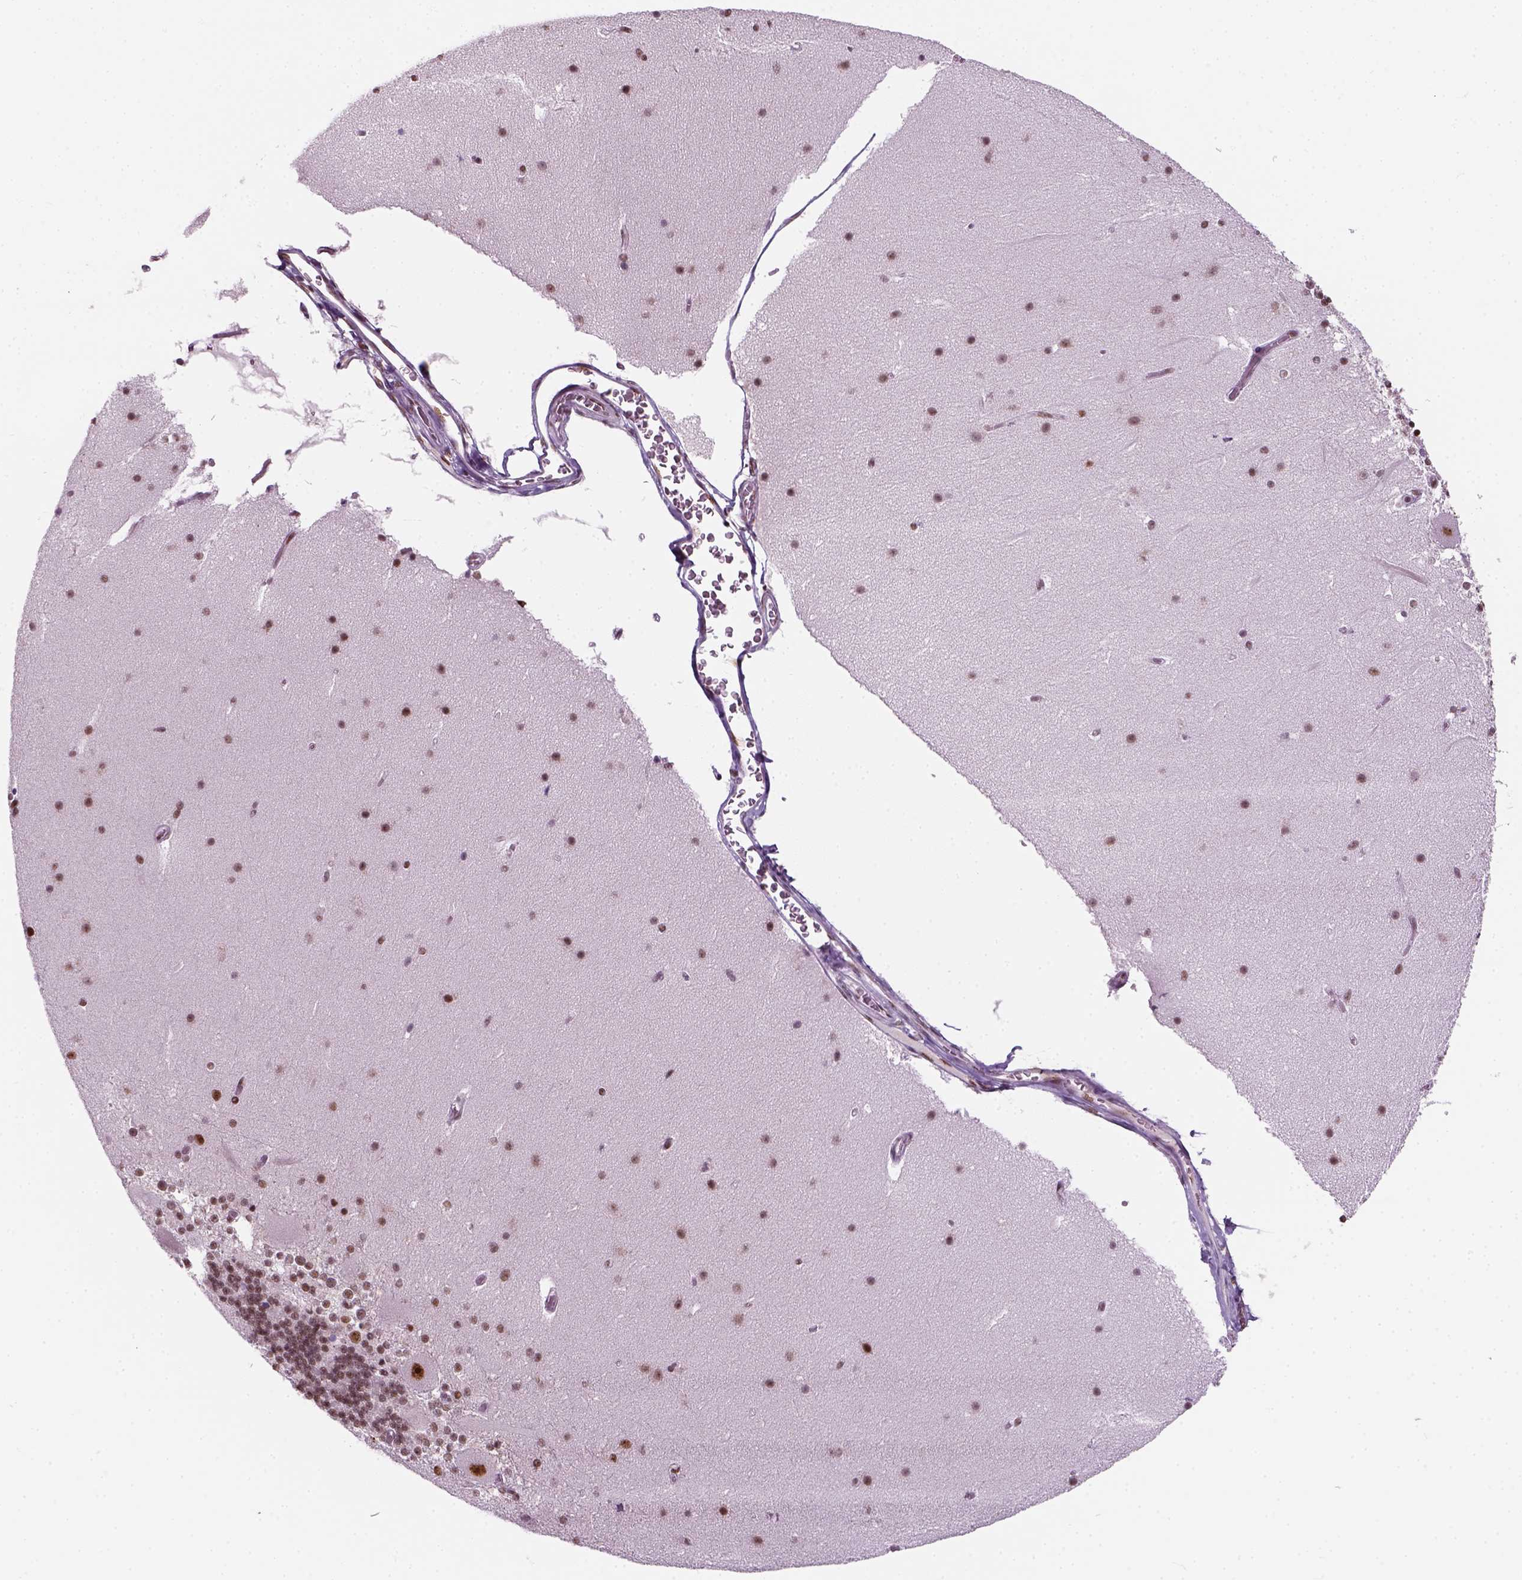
{"staining": {"intensity": "weak", "quantity": ">75%", "location": "nuclear"}, "tissue": "cerebellum", "cell_type": "Cells in granular layer", "image_type": "normal", "snomed": [{"axis": "morphology", "description": "Normal tissue, NOS"}, {"axis": "topography", "description": "Cerebellum"}], "caption": "Immunohistochemical staining of benign cerebellum reveals >75% levels of weak nuclear protein staining in approximately >75% of cells in granular layer.", "gene": "GTF2F1", "patient": {"sex": "female", "age": 19}}